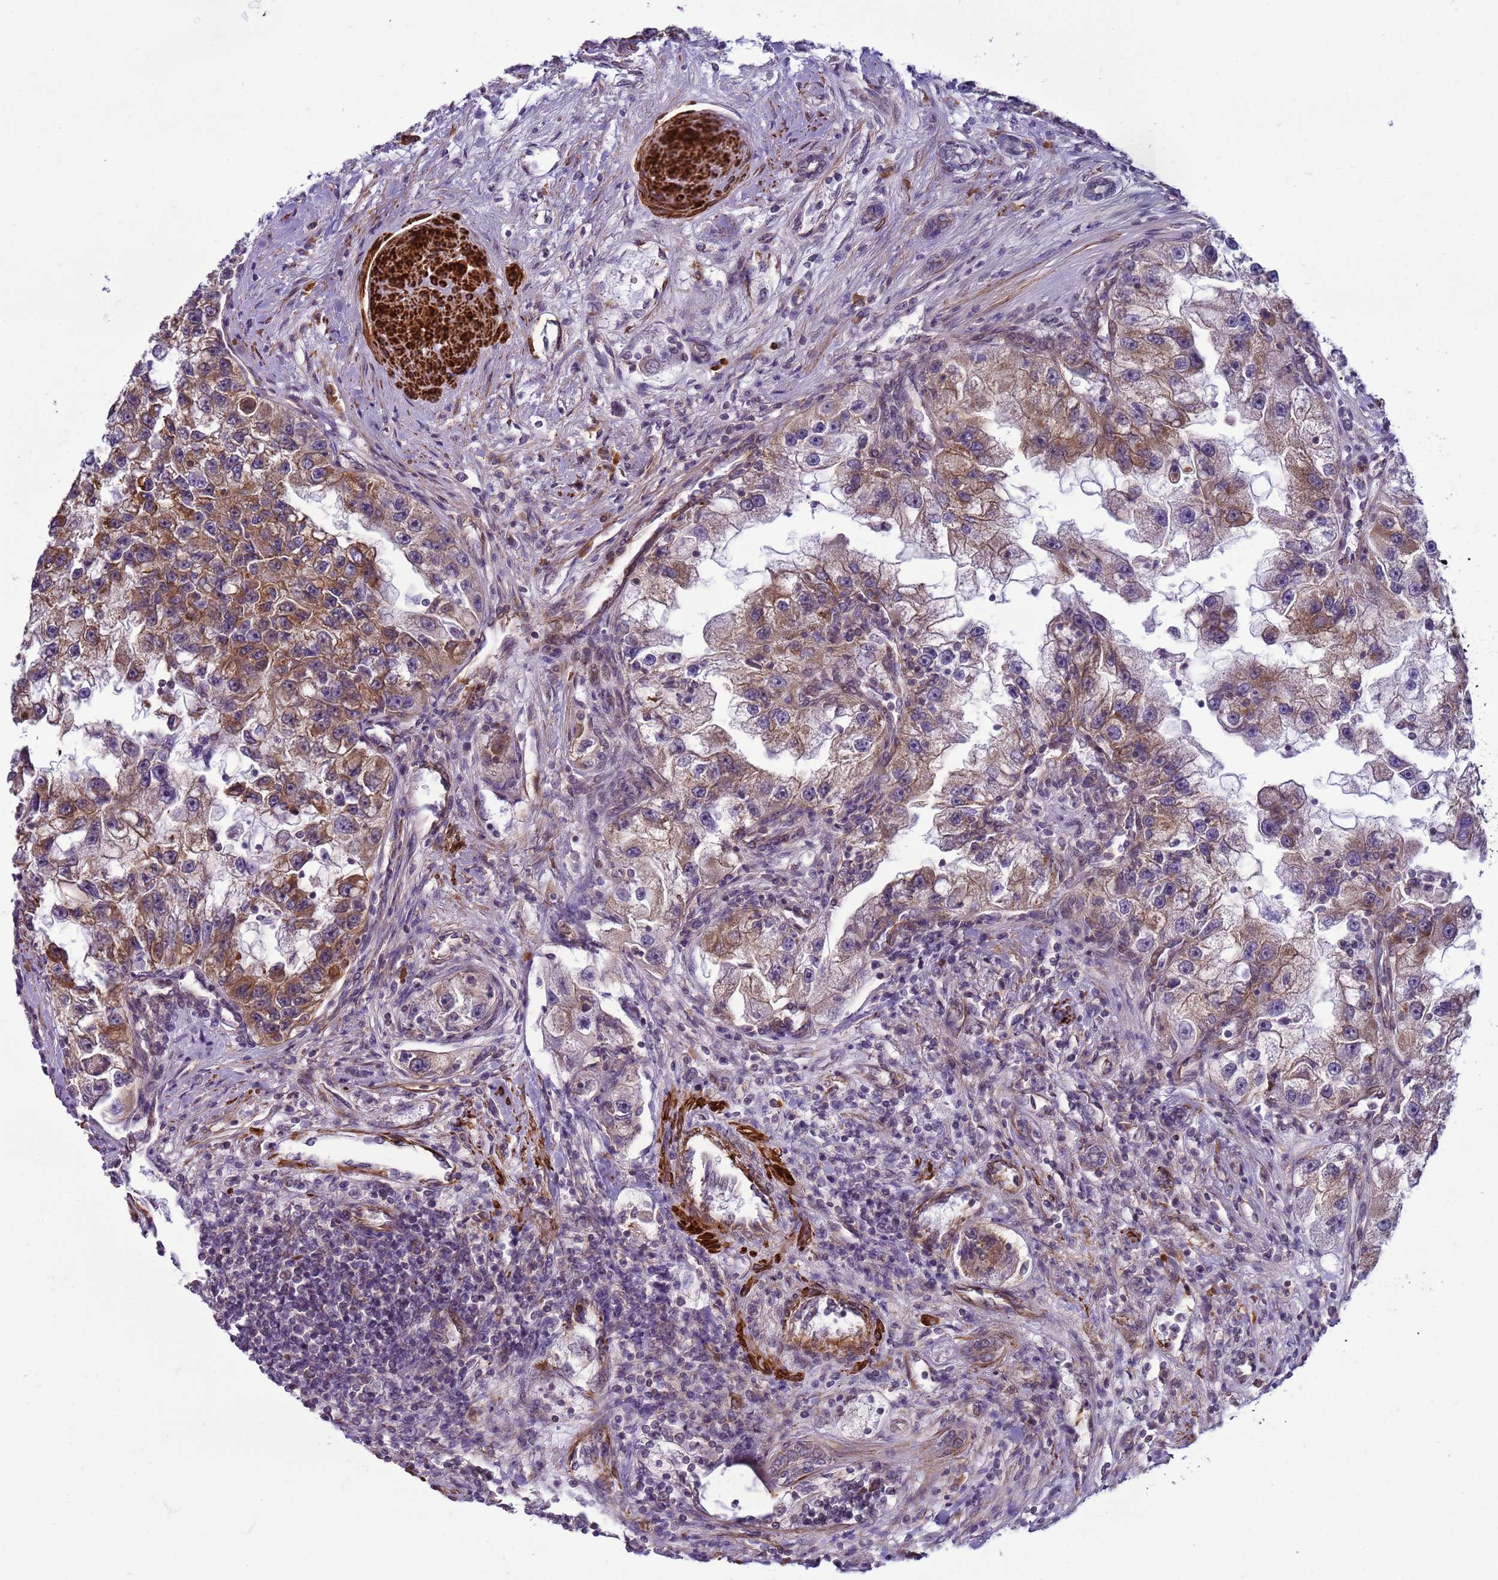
{"staining": {"intensity": "strong", "quantity": "25%-75%", "location": "cytoplasmic/membranous"}, "tissue": "renal cancer", "cell_type": "Tumor cells", "image_type": "cancer", "snomed": [{"axis": "morphology", "description": "Adenocarcinoma, NOS"}, {"axis": "topography", "description": "Kidney"}], "caption": "This histopathology image exhibits IHC staining of human renal adenocarcinoma, with high strong cytoplasmic/membranous staining in about 25%-75% of tumor cells.", "gene": "GEN1", "patient": {"sex": "male", "age": 63}}